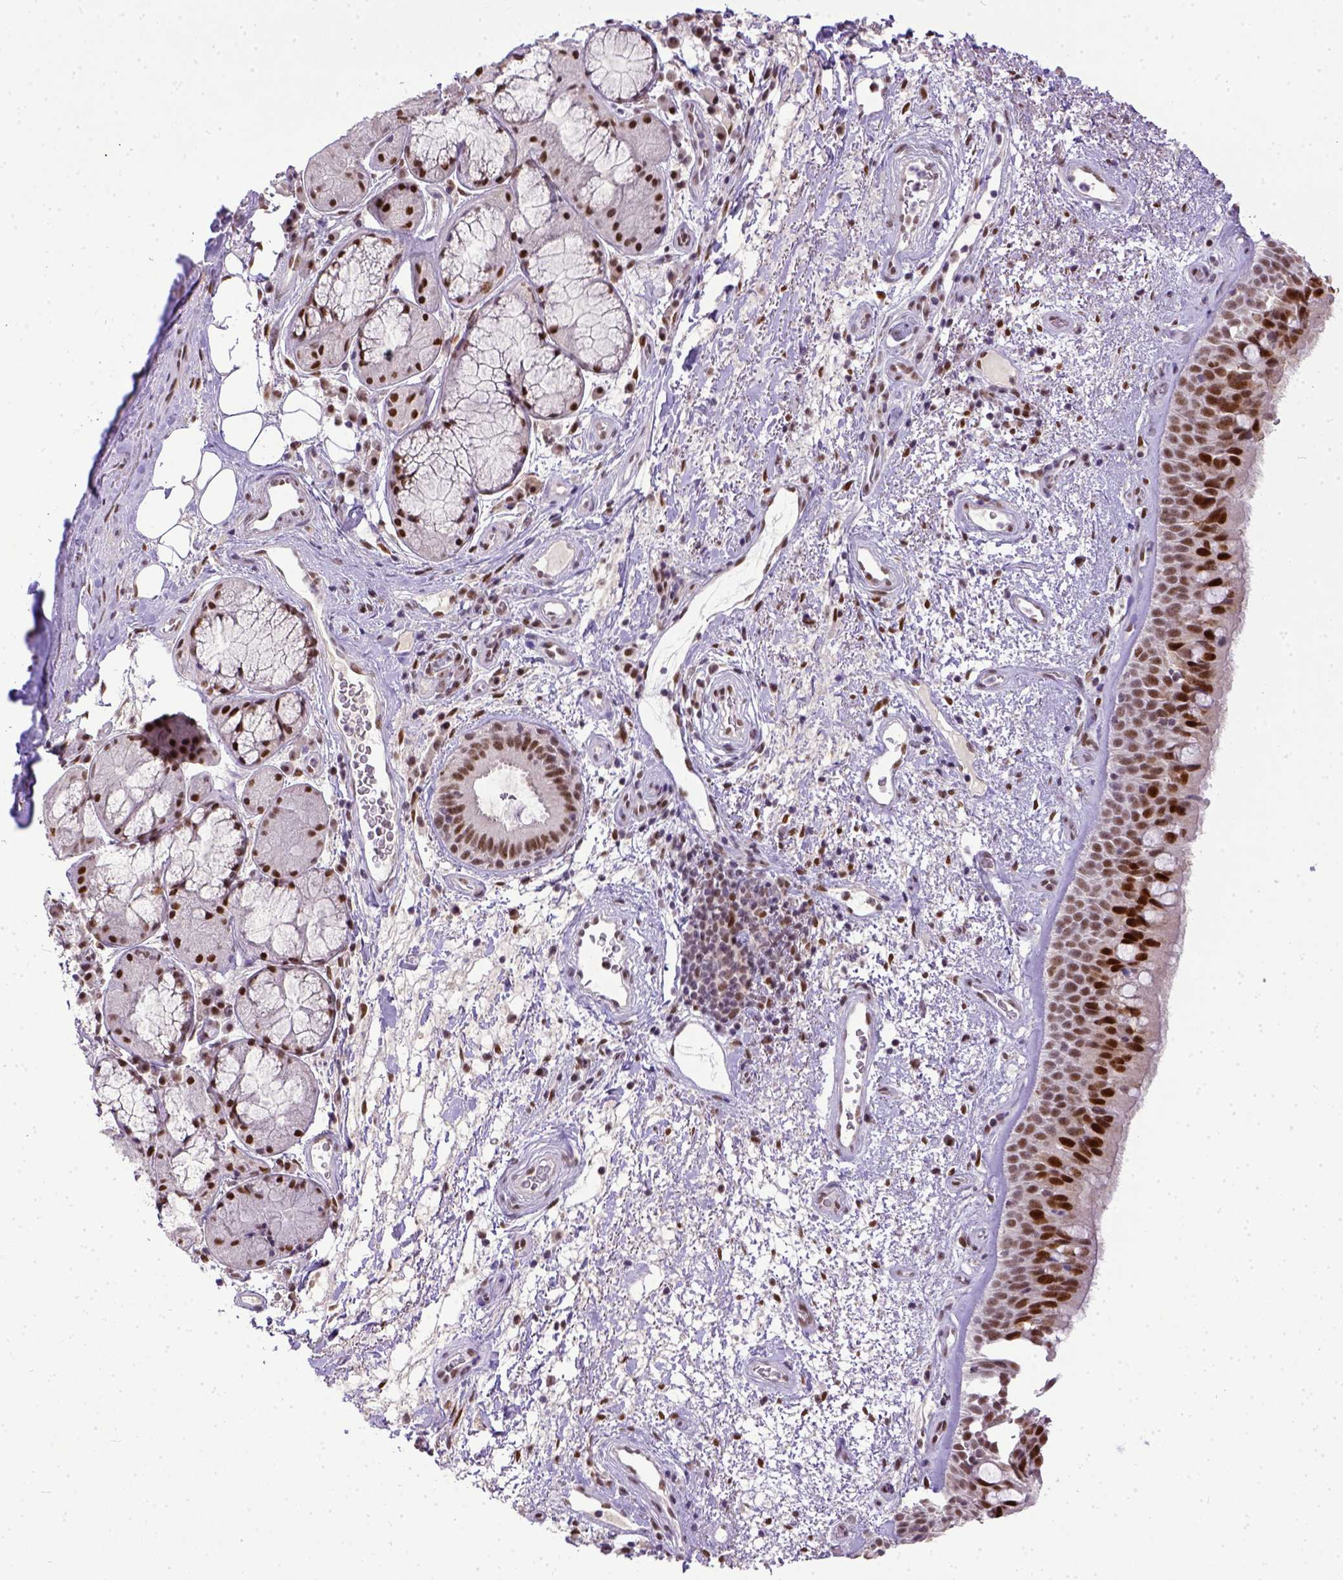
{"staining": {"intensity": "strong", "quantity": ">75%", "location": "nuclear"}, "tissue": "bronchus", "cell_type": "Respiratory epithelial cells", "image_type": "normal", "snomed": [{"axis": "morphology", "description": "Normal tissue, NOS"}, {"axis": "topography", "description": "Bronchus"}], "caption": "About >75% of respiratory epithelial cells in normal human bronchus exhibit strong nuclear protein positivity as visualized by brown immunohistochemical staining.", "gene": "ERCC1", "patient": {"sex": "male", "age": 48}}